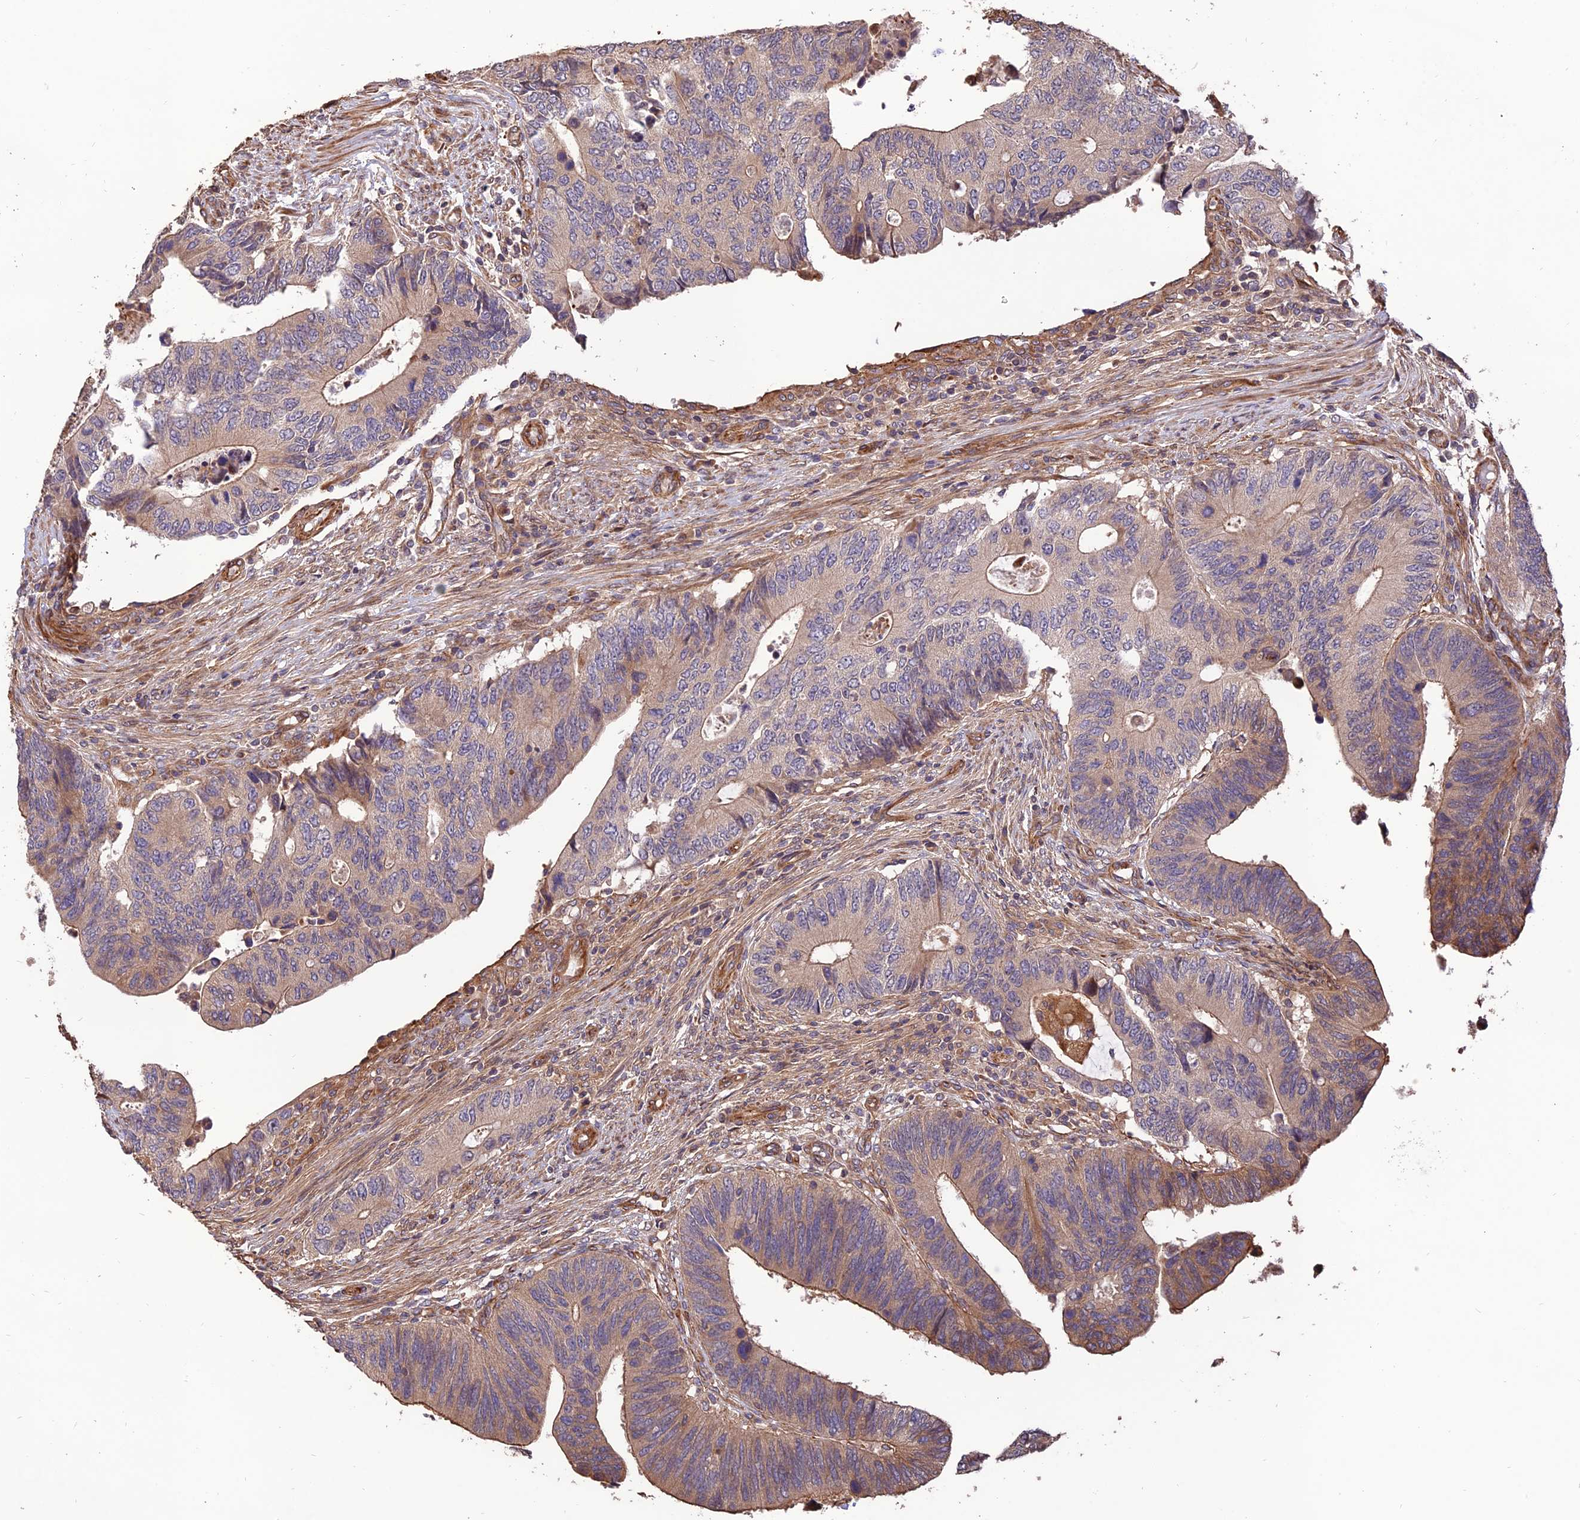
{"staining": {"intensity": "moderate", "quantity": "<25%", "location": "cytoplasmic/membranous"}, "tissue": "colorectal cancer", "cell_type": "Tumor cells", "image_type": "cancer", "snomed": [{"axis": "morphology", "description": "Adenocarcinoma, NOS"}, {"axis": "topography", "description": "Colon"}], "caption": "Immunohistochemistry (DAB) staining of human colorectal cancer exhibits moderate cytoplasmic/membranous protein expression in about <25% of tumor cells.", "gene": "CREBL2", "patient": {"sex": "male", "age": 87}}